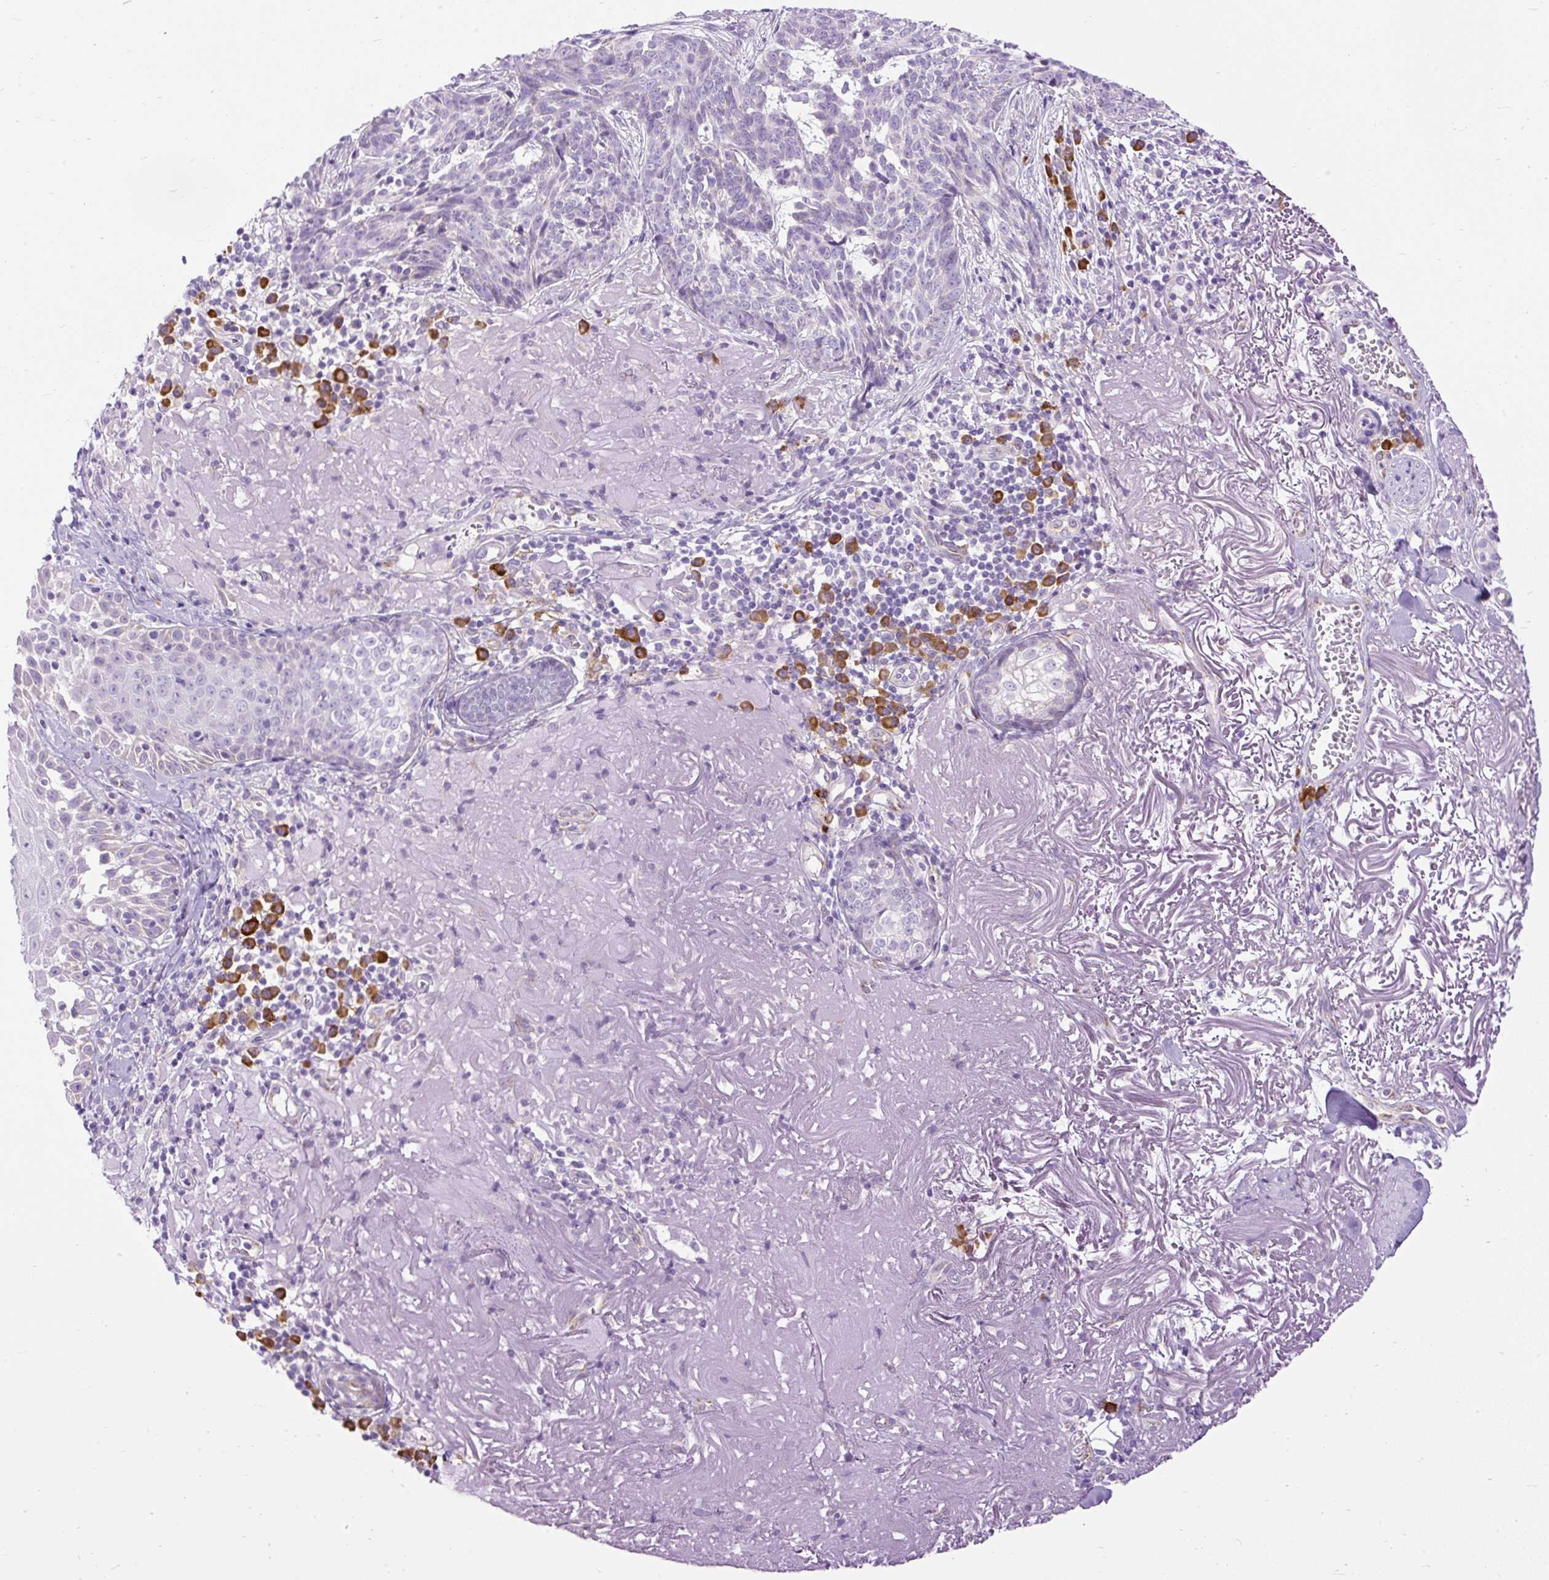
{"staining": {"intensity": "negative", "quantity": "none", "location": "none"}, "tissue": "skin cancer", "cell_type": "Tumor cells", "image_type": "cancer", "snomed": [{"axis": "morphology", "description": "Basal cell carcinoma"}, {"axis": "topography", "description": "Skin"}, {"axis": "topography", "description": "Skin of face"}], "caption": "Human skin cancer (basal cell carcinoma) stained for a protein using immunohistochemistry demonstrates no expression in tumor cells.", "gene": "SYBU", "patient": {"sex": "female", "age": 95}}